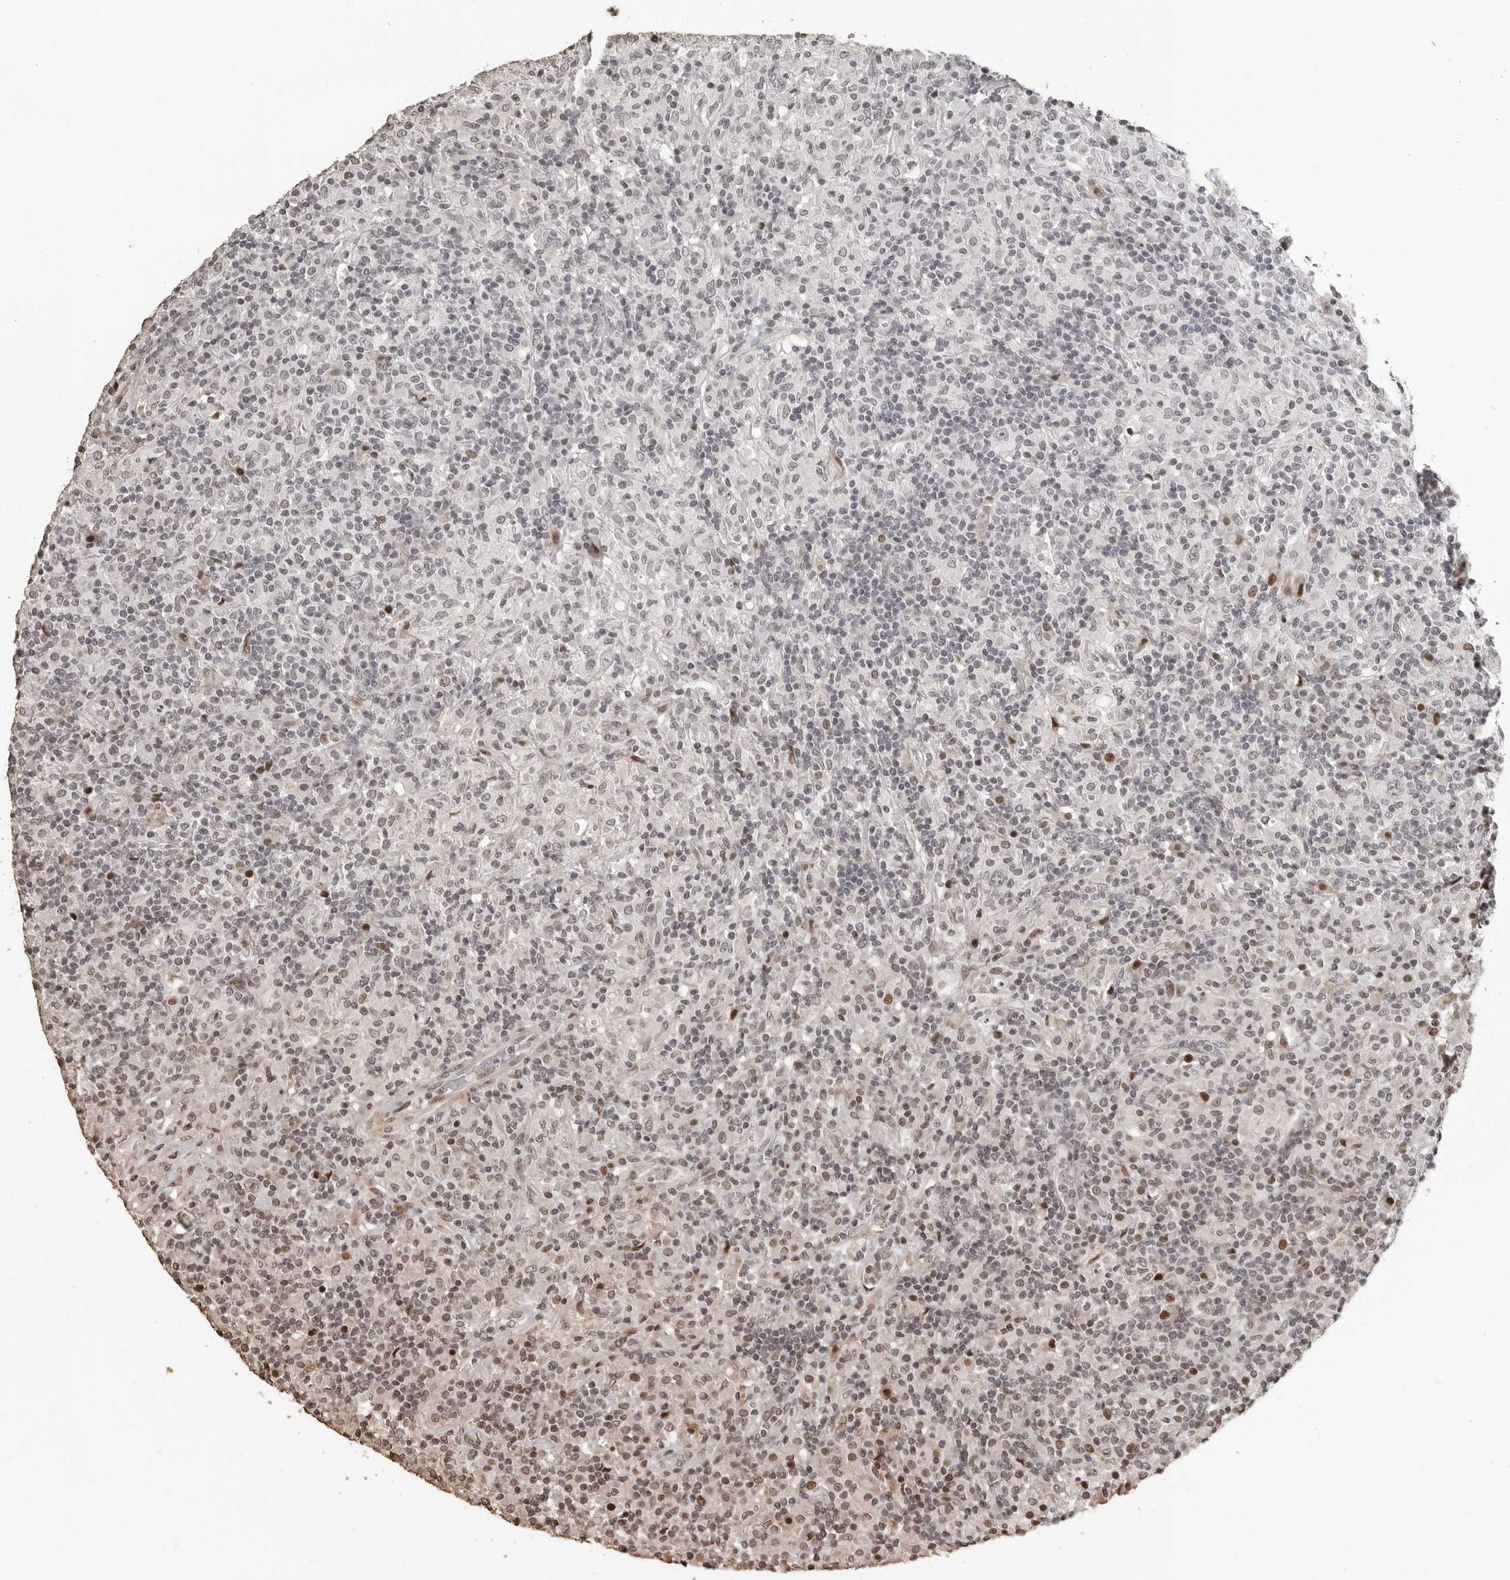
{"staining": {"intensity": "weak", "quantity": "<25%", "location": "nuclear"}, "tissue": "lymphoma", "cell_type": "Tumor cells", "image_type": "cancer", "snomed": [{"axis": "morphology", "description": "Hodgkin's disease, NOS"}, {"axis": "topography", "description": "Lymph node"}], "caption": "This histopathology image is of Hodgkin's disease stained with immunohistochemistry to label a protein in brown with the nuclei are counter-stained blue. There is no staining in tumor cells. (IHC, brightfield microscopy, high magnification).", "gene": "ORC1", "patient": {"sex": "male", "age": 70}}